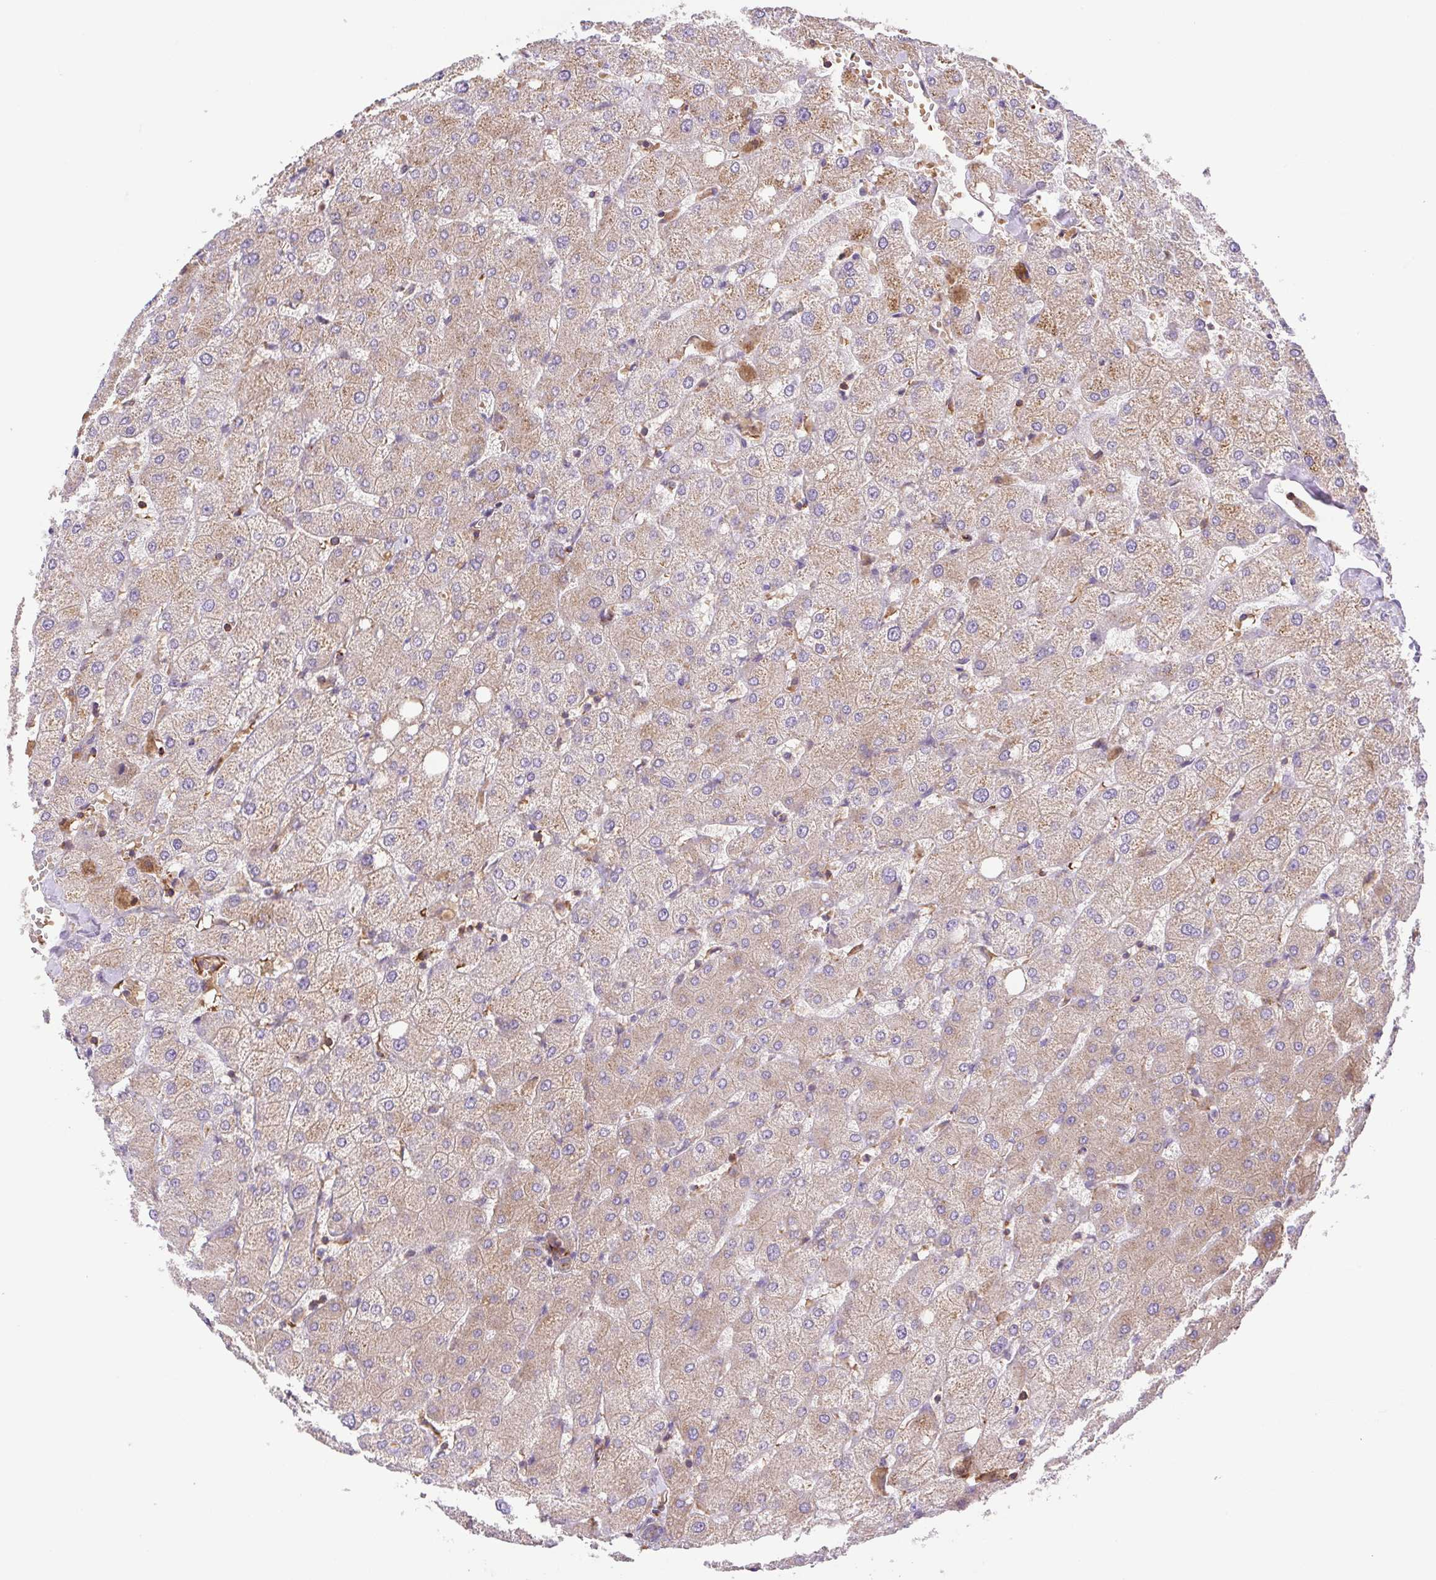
{"staining": {"intensity": "weak", "quantity": ">75%", "location": "cytoplasmic/membranous"}, "tissue": "liver", "cell_type": "Cholangiocytes", "image_type": "normal", "snomed": [{"axis": "morphology", "description": "Normal tissue, NOS"}, {"axis": "topography", "description": "Liver"}], "caption": "Protein expression analysis of unremarkable liver reveals weak cytoplasmic/membranous expression in about >75% of cholangiocytes.", "gene": "IDE", "patient": {"sex": "female", "age": 54}}